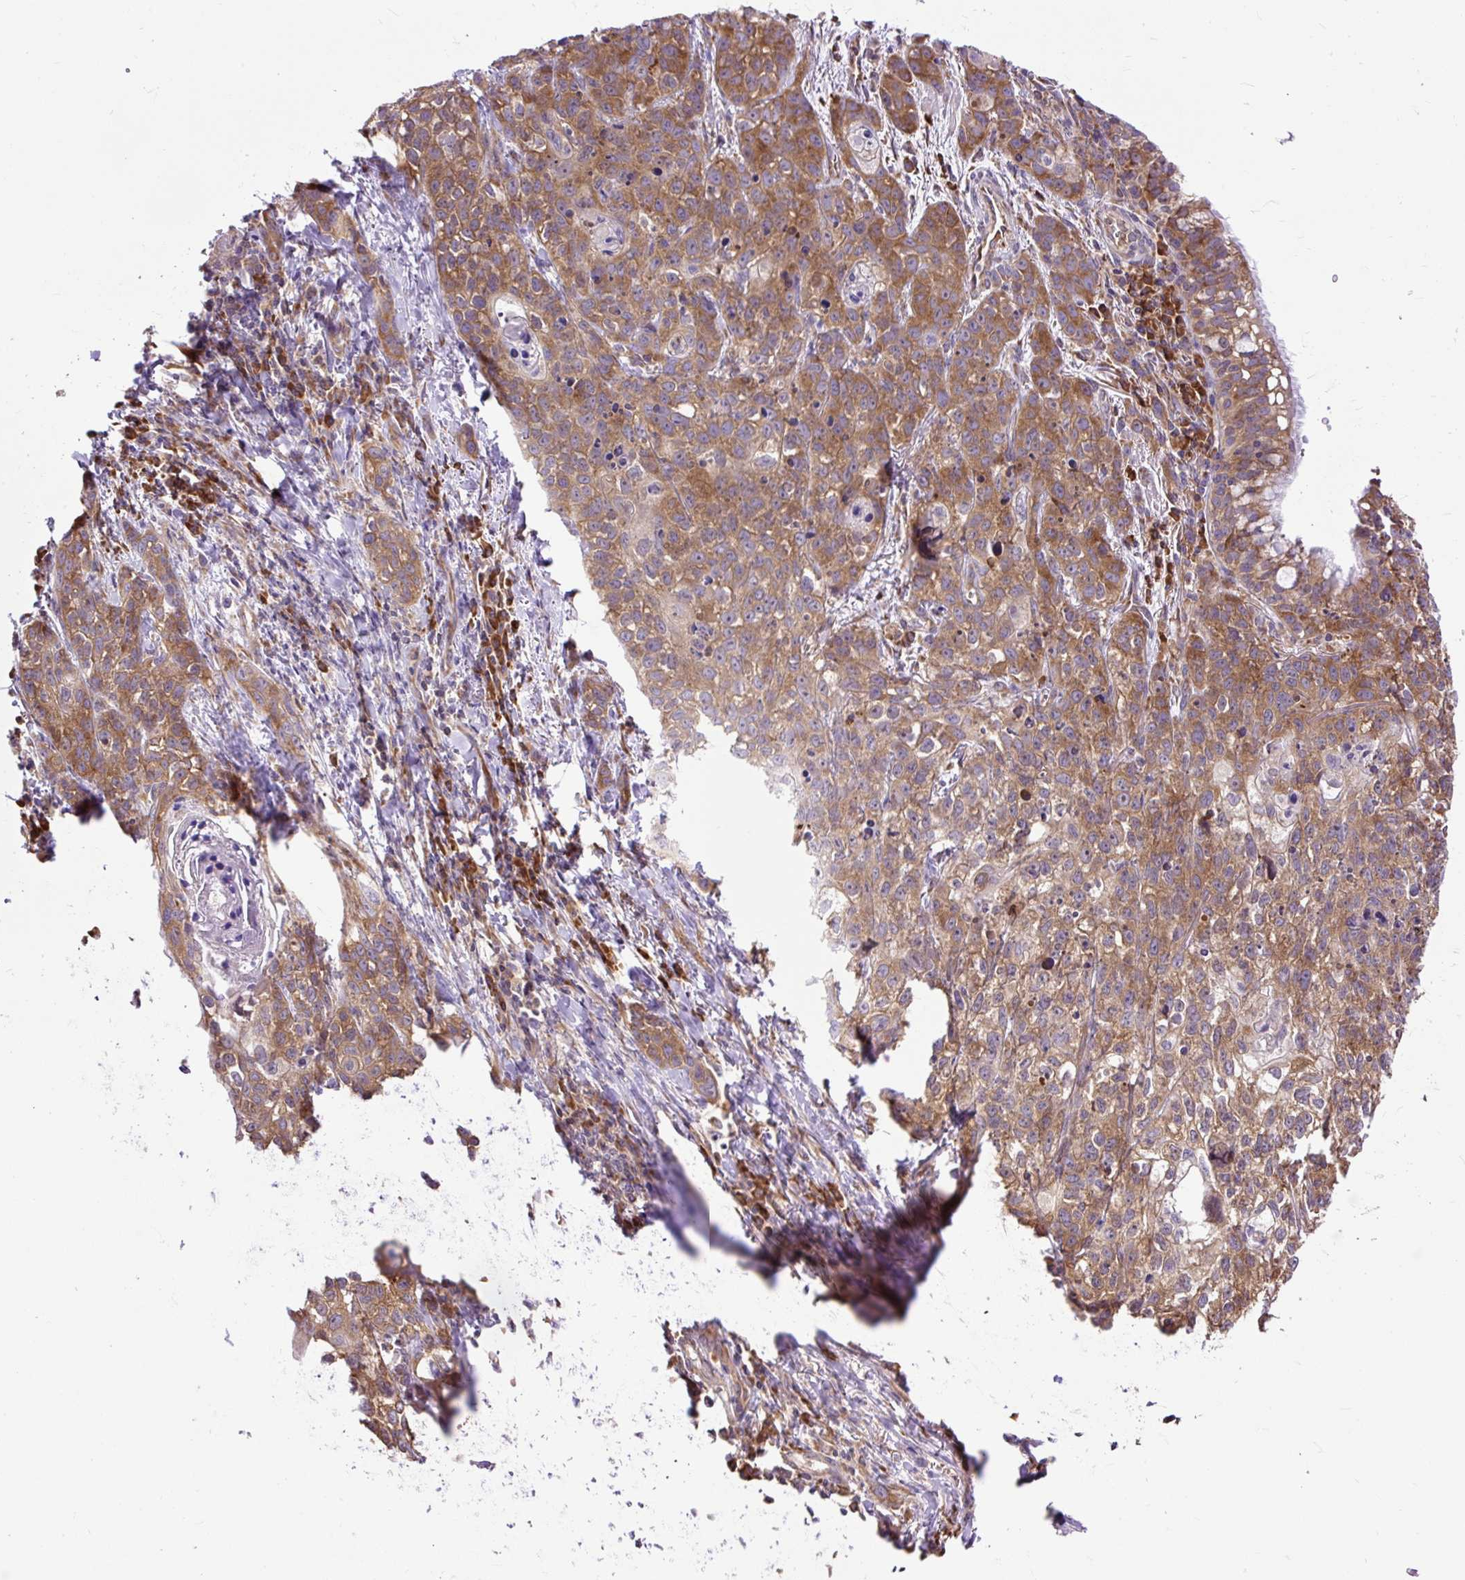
{"staining": {"intensity": "moderate", "quantity": ">75%", "location": "cytoplasmic/membranous"}, "tissue": "lung cancer", "cell_type": "Tumor cells", "image_type": "cancer", "snomed": [{"axis": "morphology", "description": "Squamous cell carcinoma, NOS"}, {"axis": "topography", "description": "Lung"}], "caption": "Moderate cytoplasmic/membranous protein staining is appreciated in about >75% of tumor cells in lung squamous cell carcinoma. (DAB IHC, brown staining for protein, blue staining for nuclei).", "gene": "RPS5", "patient": {"sex": "male", "age": 74}}